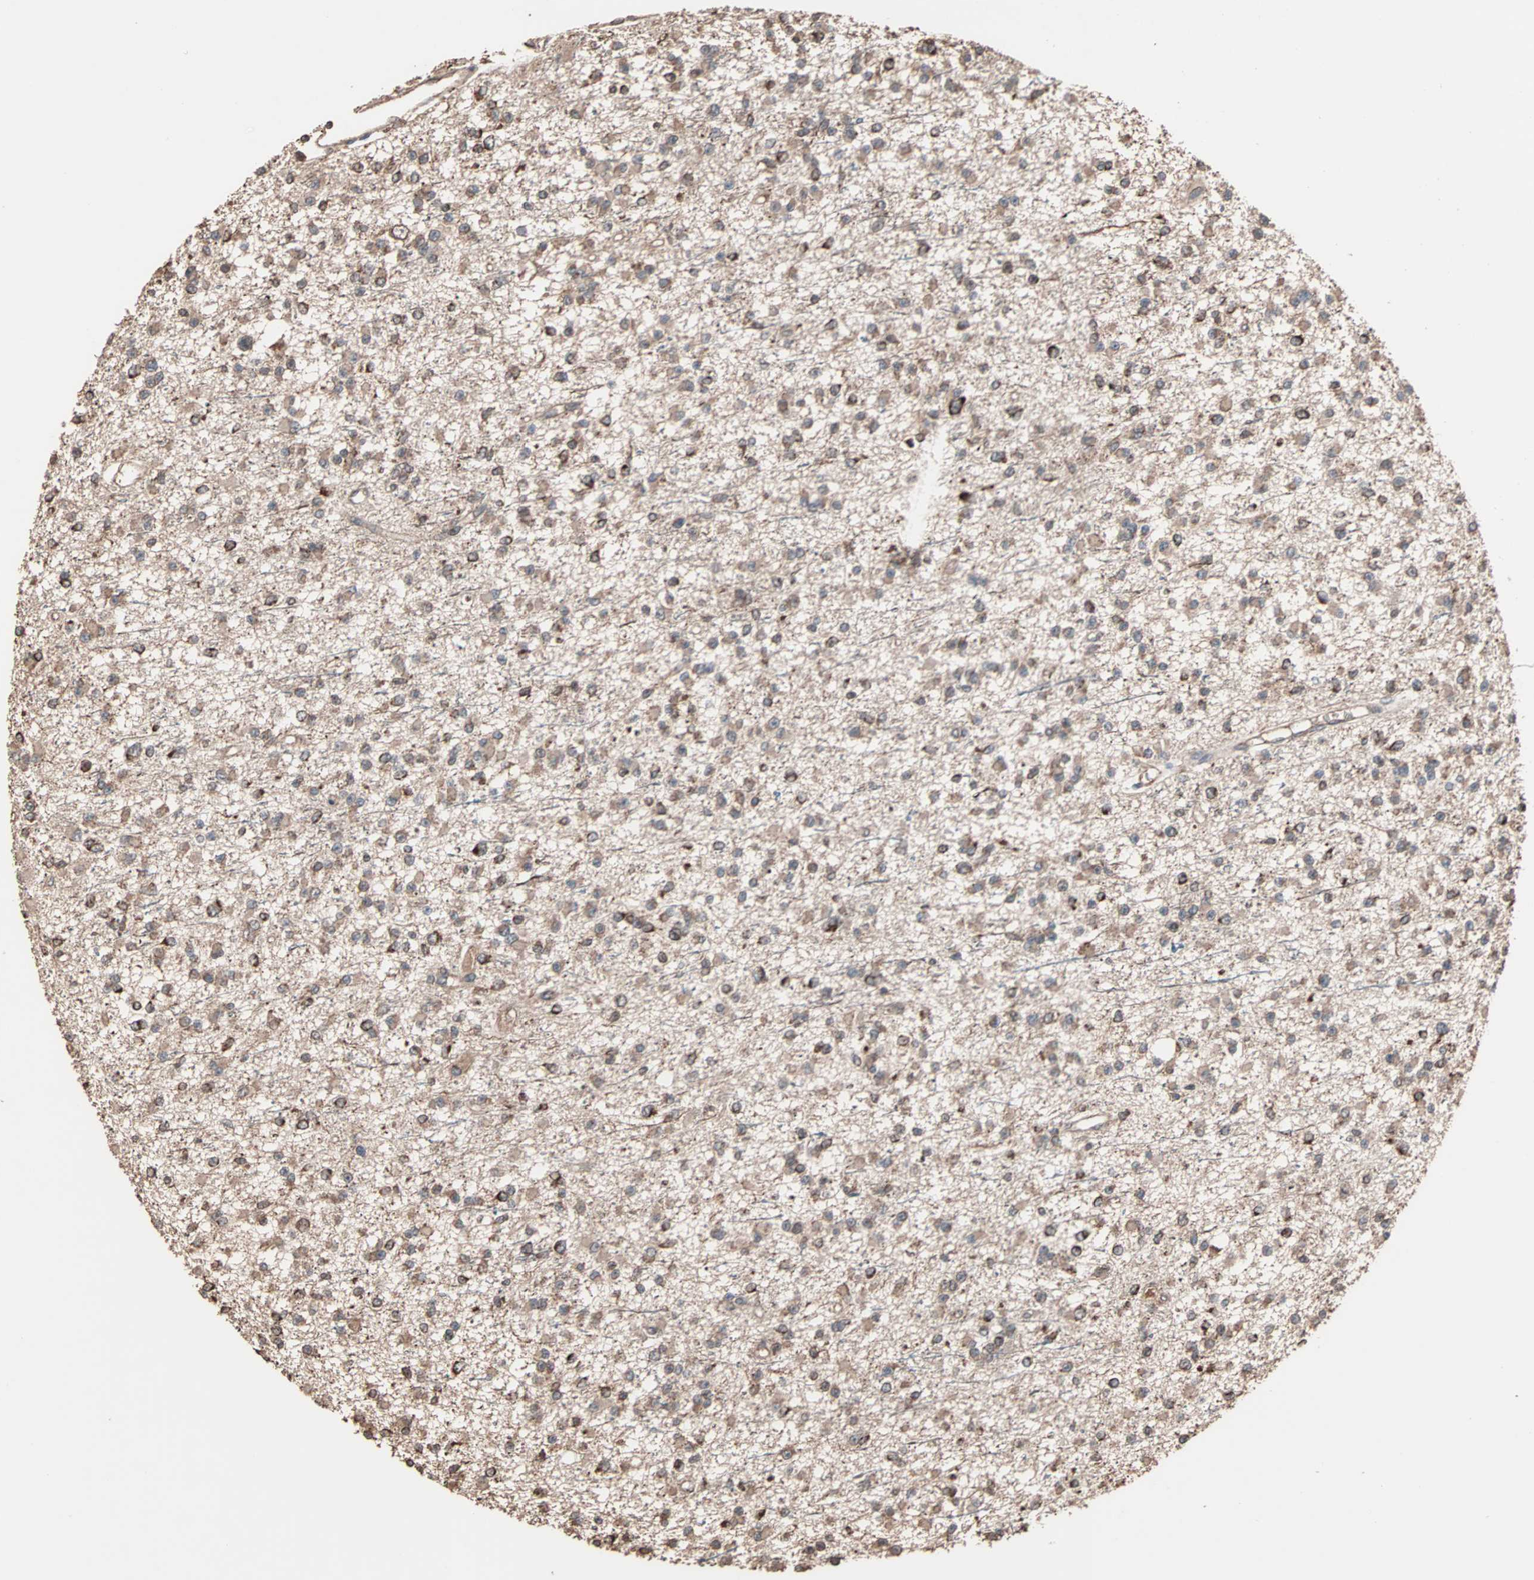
{"staining": {"intensity": "moderate", "quantity": ">75%", "location": "cytoplasmic/membranous"}, "tissue": "glioma", "cell_type": "Tumor cells", "image_type": "cancer", "snomed": [{"axis": "morphology", "description": "Glioma, malignant, Low grade"}, {"axis": "topography", "description": "Brain"}], "caption": "High-power microscopy captured an immunohistochemistry (IHC) histopathology image of malignant glioma (low-grade), revealing moderate cytoplasmic/membranous positivity in approximately >75% of tumor cells.", "gene": "MRPL2", "patient": {"sex": "female", "age": 22}}